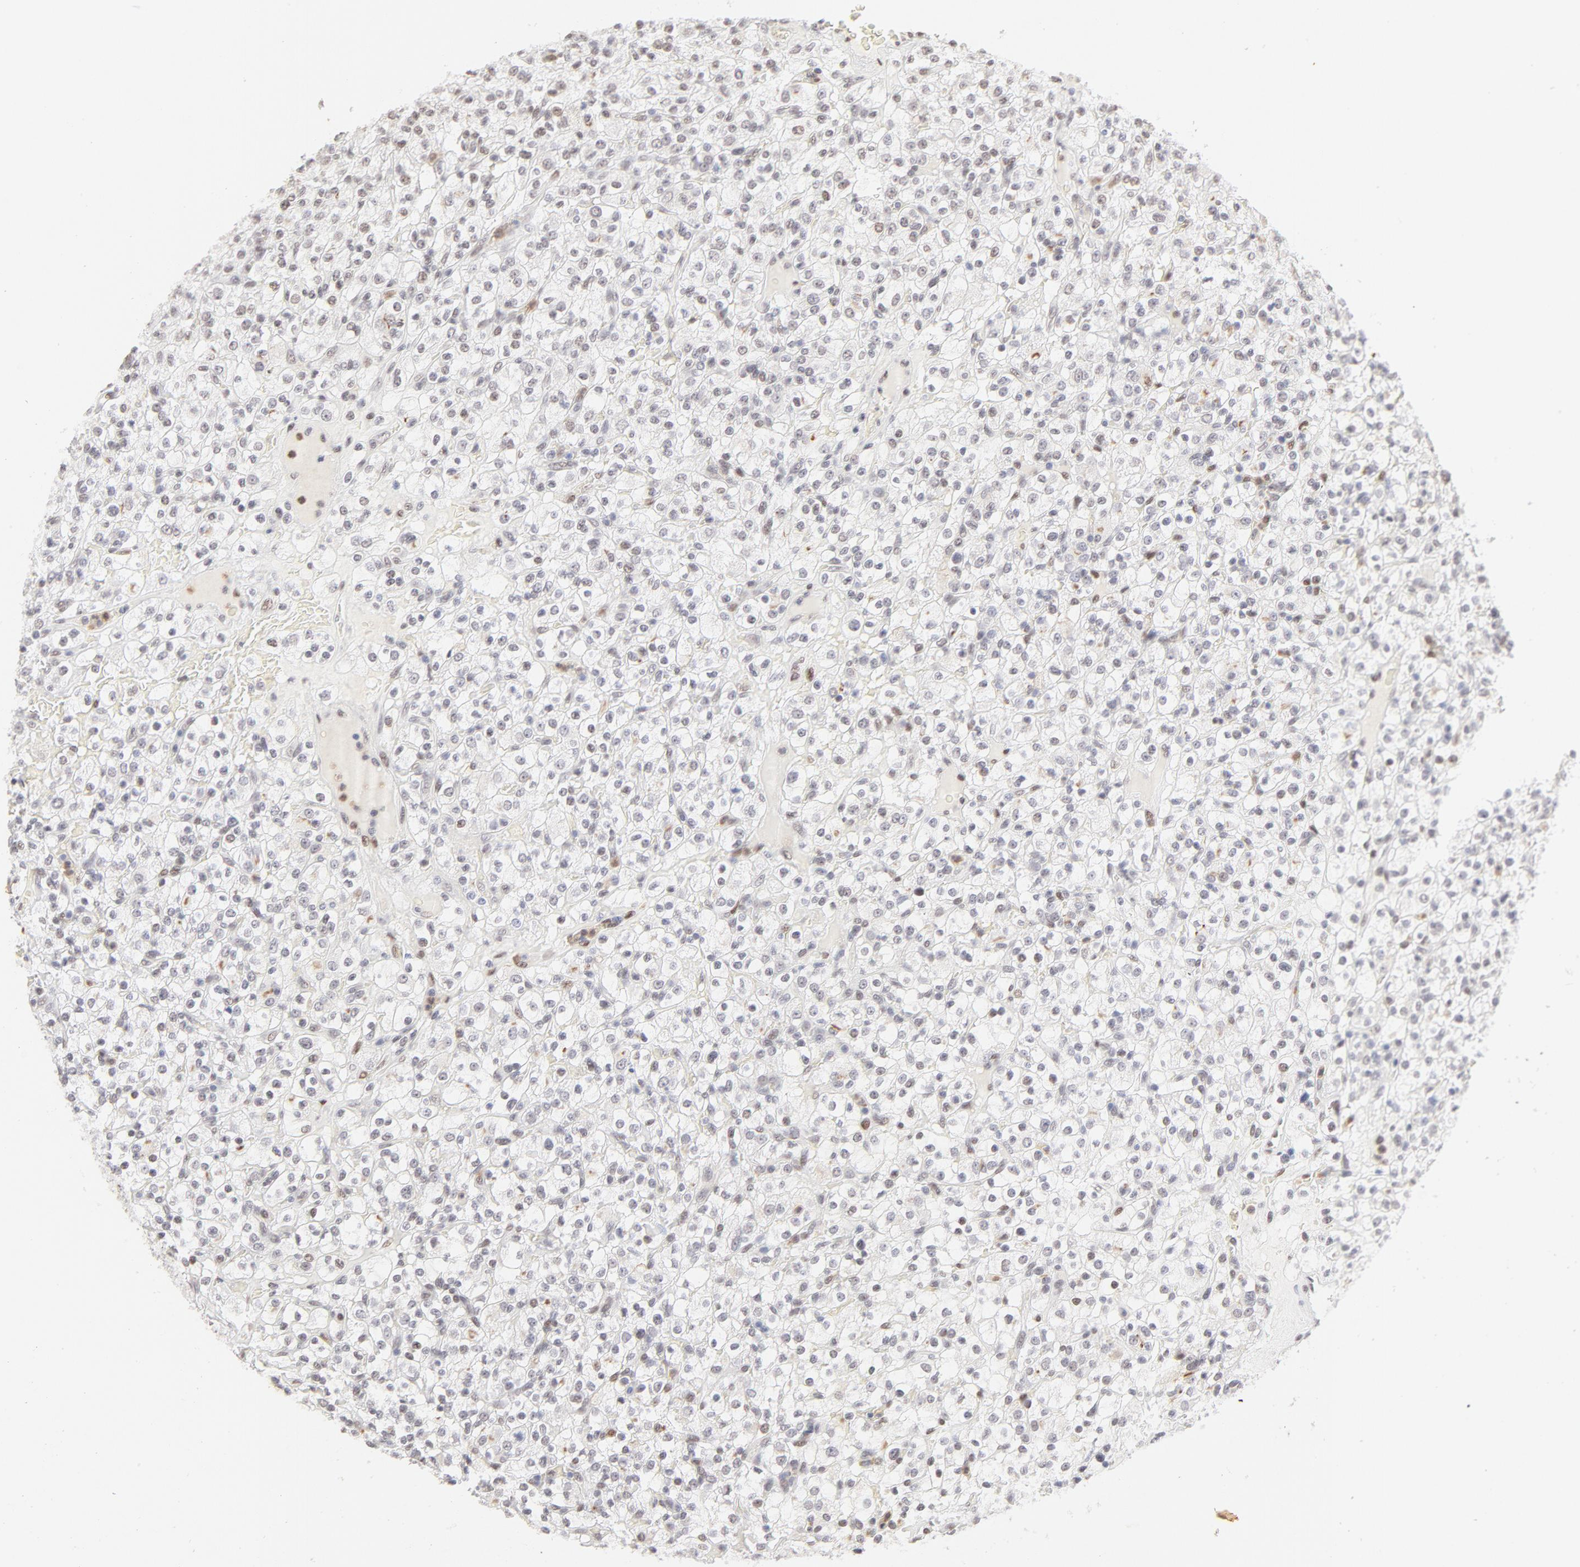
{"staining": {"intensity": "weak", "quantity": "<25%", "location": "nuclear"}, "tissue": "renal cancer", "cell_type": "Tumor cells", "image_type": "cancer", "snomed": [{"axis": "morphology", "description": "Normal tissue, NOS"}, {"axis": "morphology", "description": "Adenocarcinoma, NOS"}, {"axis": "topography", "description": "Kidney"}], "caption": "Immunohistochemistry (IHC) photomicrograph of human renal cancer stained for a protein (brown), which shows no positivity in tumor cells.", "gene": "PBX1", "patient": {"sex": "female", "age": 72}}